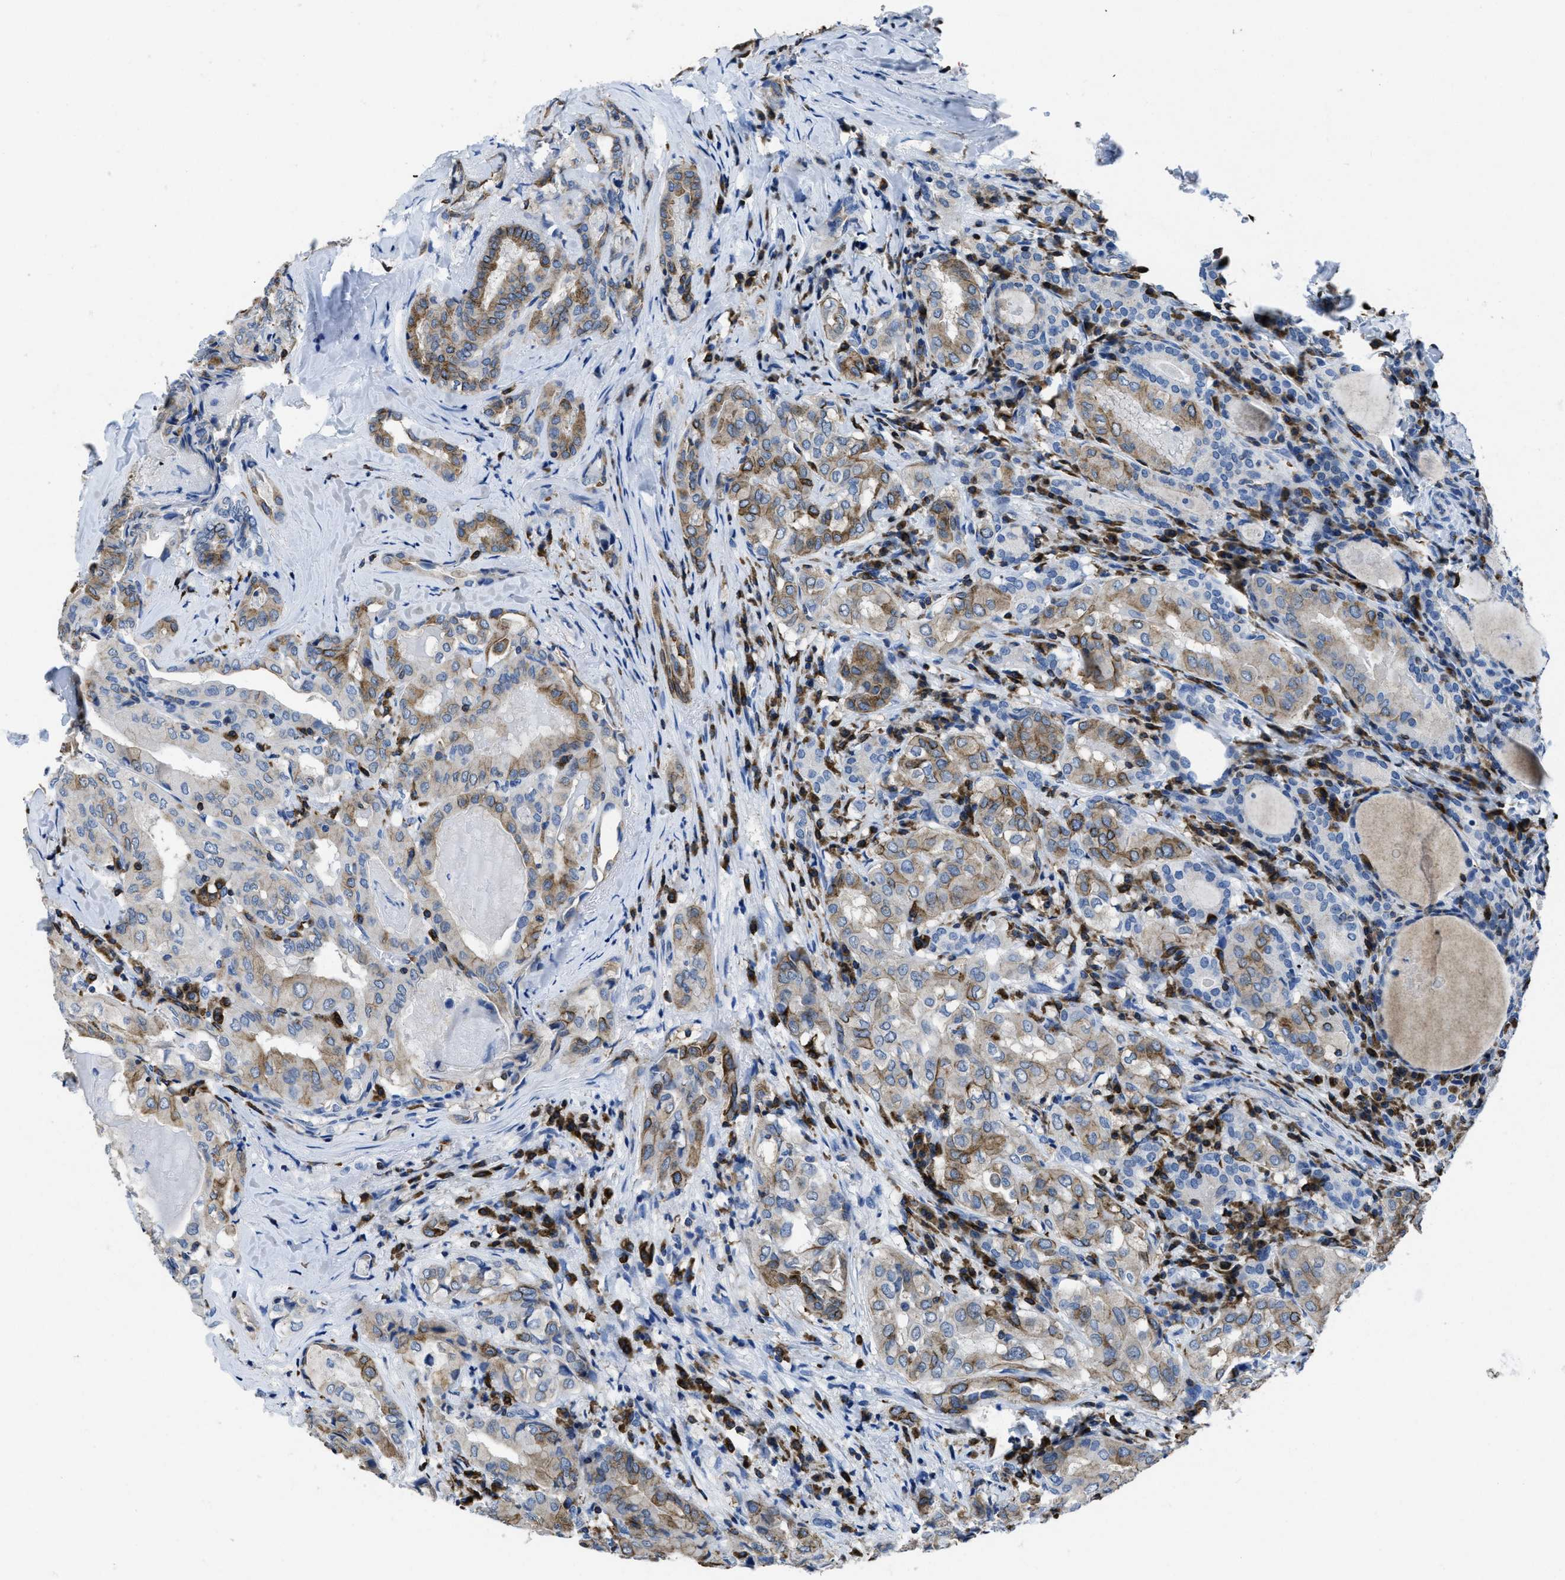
{"staining": {"intensity": "moderate", "quantity": ">75%", "location": "cytoplasmic/membranous"}, "tissue": "thyroid cancer", "cell_type": "Tumor cells", "image_type": "cancer", "snomed": [{"axis": "morphology", "description": "Papillary adenocarcinoma, NOS"}, {"axis": "topography", "description": "Thyroid gland"}], "caption": "Human thyroid papillary adenocarcinoma stained with a protein marker displays moderate staining in tumor cells.", "gene": "ITGA3", "patient": {"sex": "female", "age": 42}}